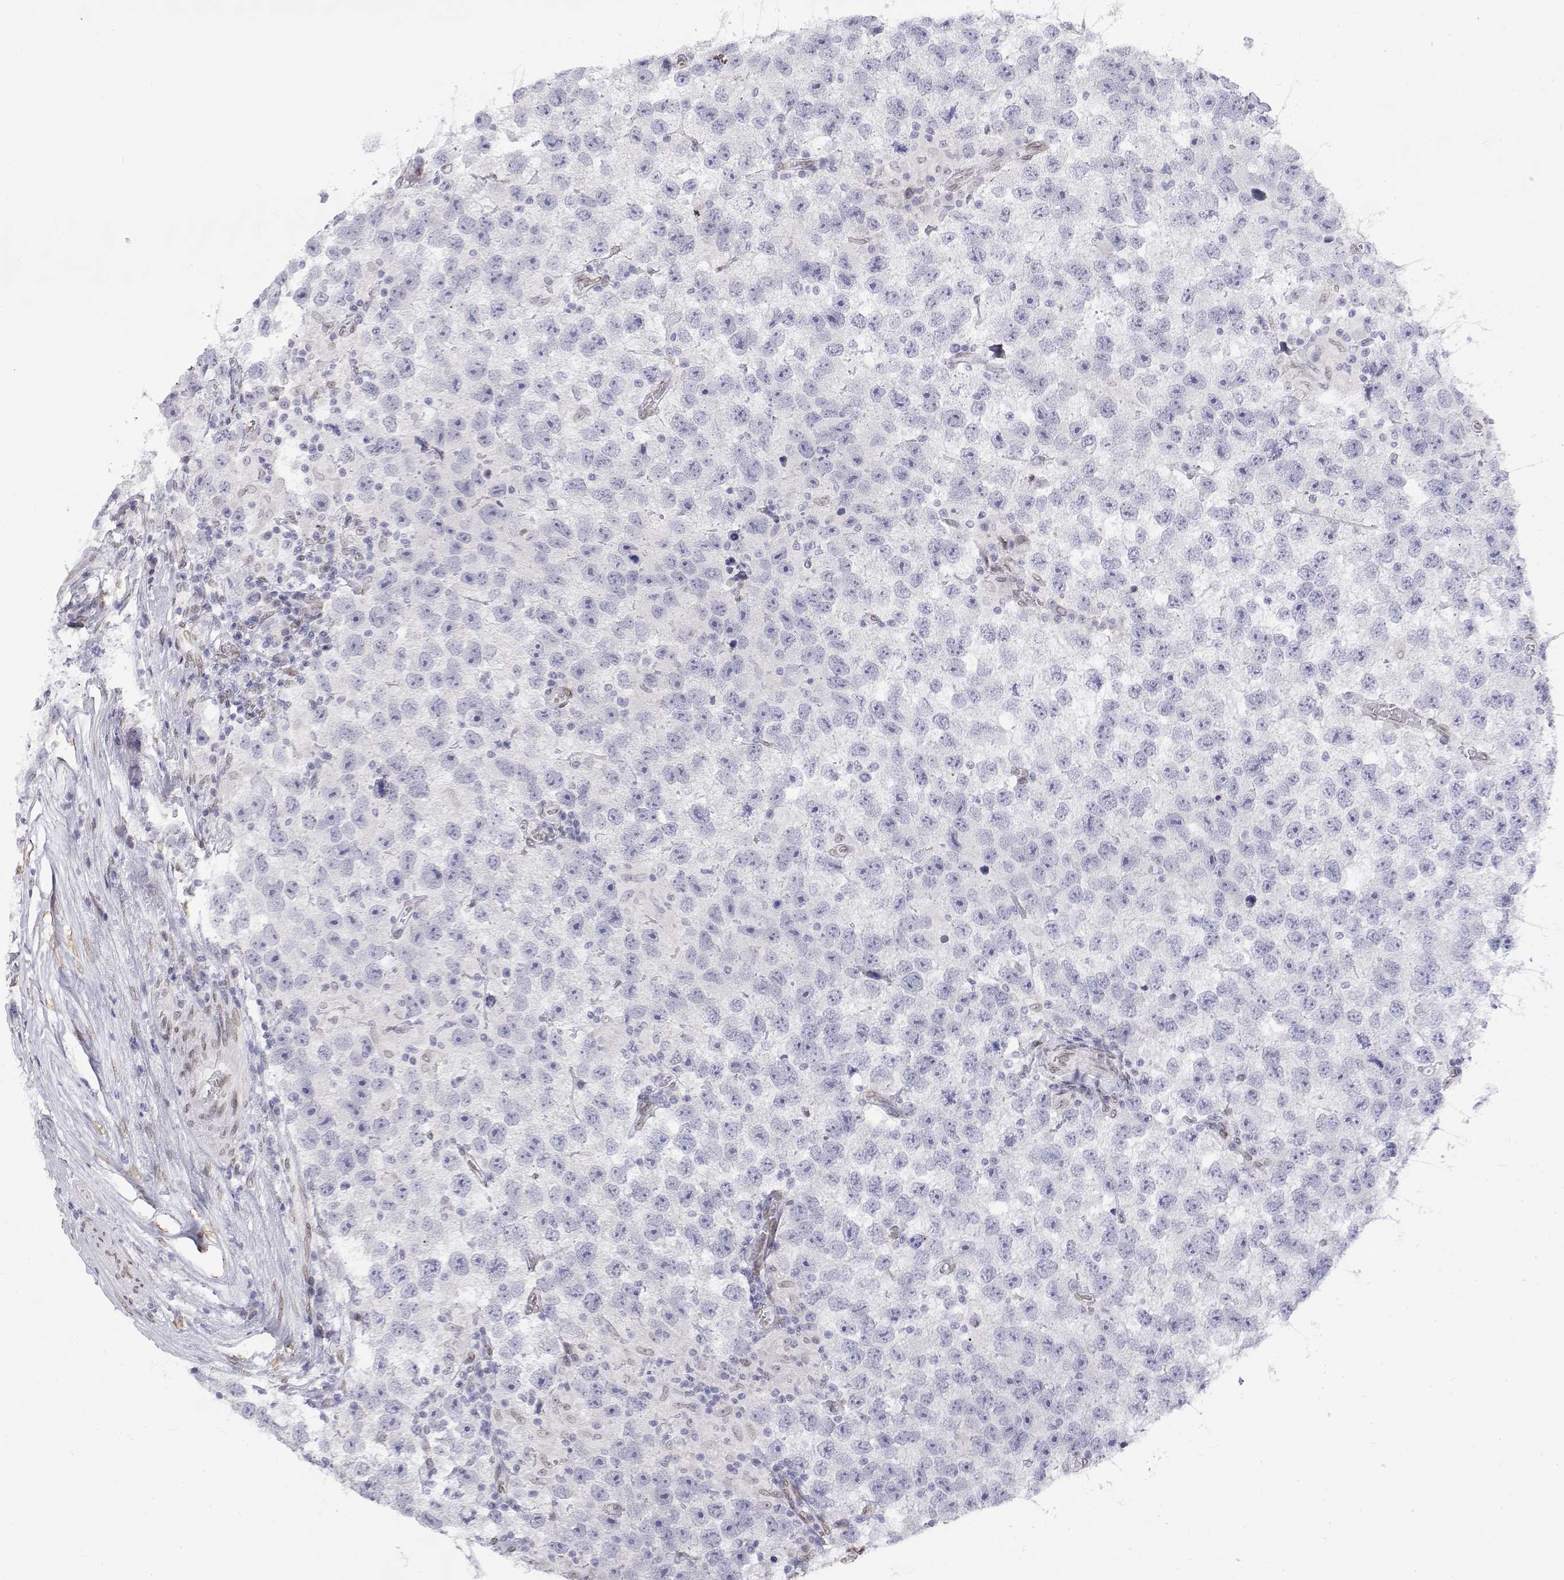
{"staining": {"intensity": "negative", "quantity": "none", "location": "none"}, "tissue": "testis cancer", "cell_type": "Tumor cells", "image_type": "cancer", "snomed": [{"axis": "morphology", "description": "Seminoma, NOS"}, {"axis": "topography", "description": "Testis"}], "caption": "Testis cancer was stained to show a protein in brown. There is no significant staining in tumor cells.", "gene": "ZNF532", "patient": {"sex": "male", "age": 26}}